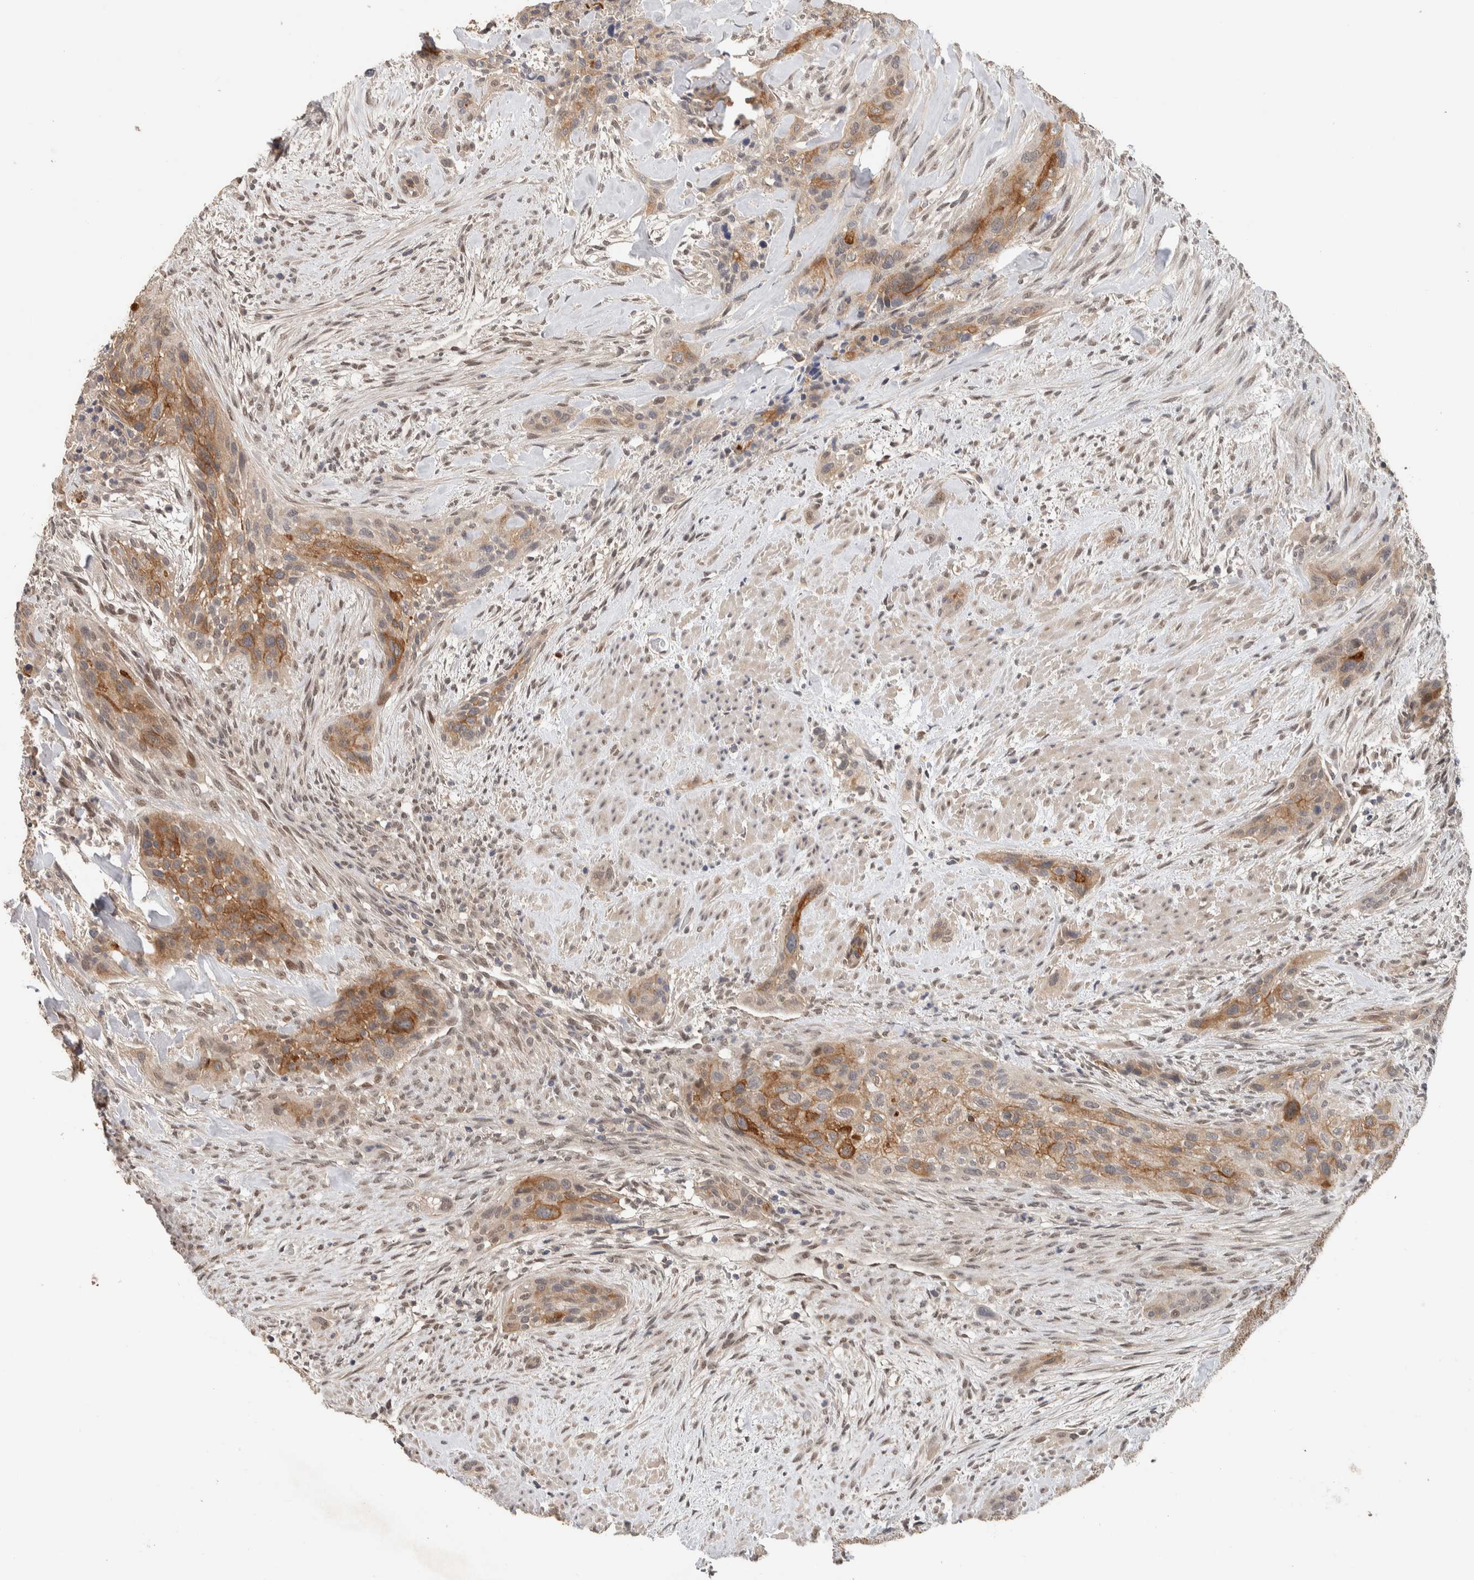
{"staining": {"intensity": "moderate", "quantity": ">75%", "location": "cytoplasmic/membranous"}, "tissue": "urothelial cancer", "cell_type": "Tumor cells", "image_type": "cancer", "snomed": [{"axis": "morphology", "description": "Urothelial carcinoma, High grade"}, {"axis": "topography", "description": "Urinary bladder"}], "caption": "Urothelial cancer stained with IHC demonstrates moderate cytoplasmic/membranous expression in approximately >75% of tumor cells.", "gene": "CYSRT1", "patient": {"sex": "male", "age": 35}}